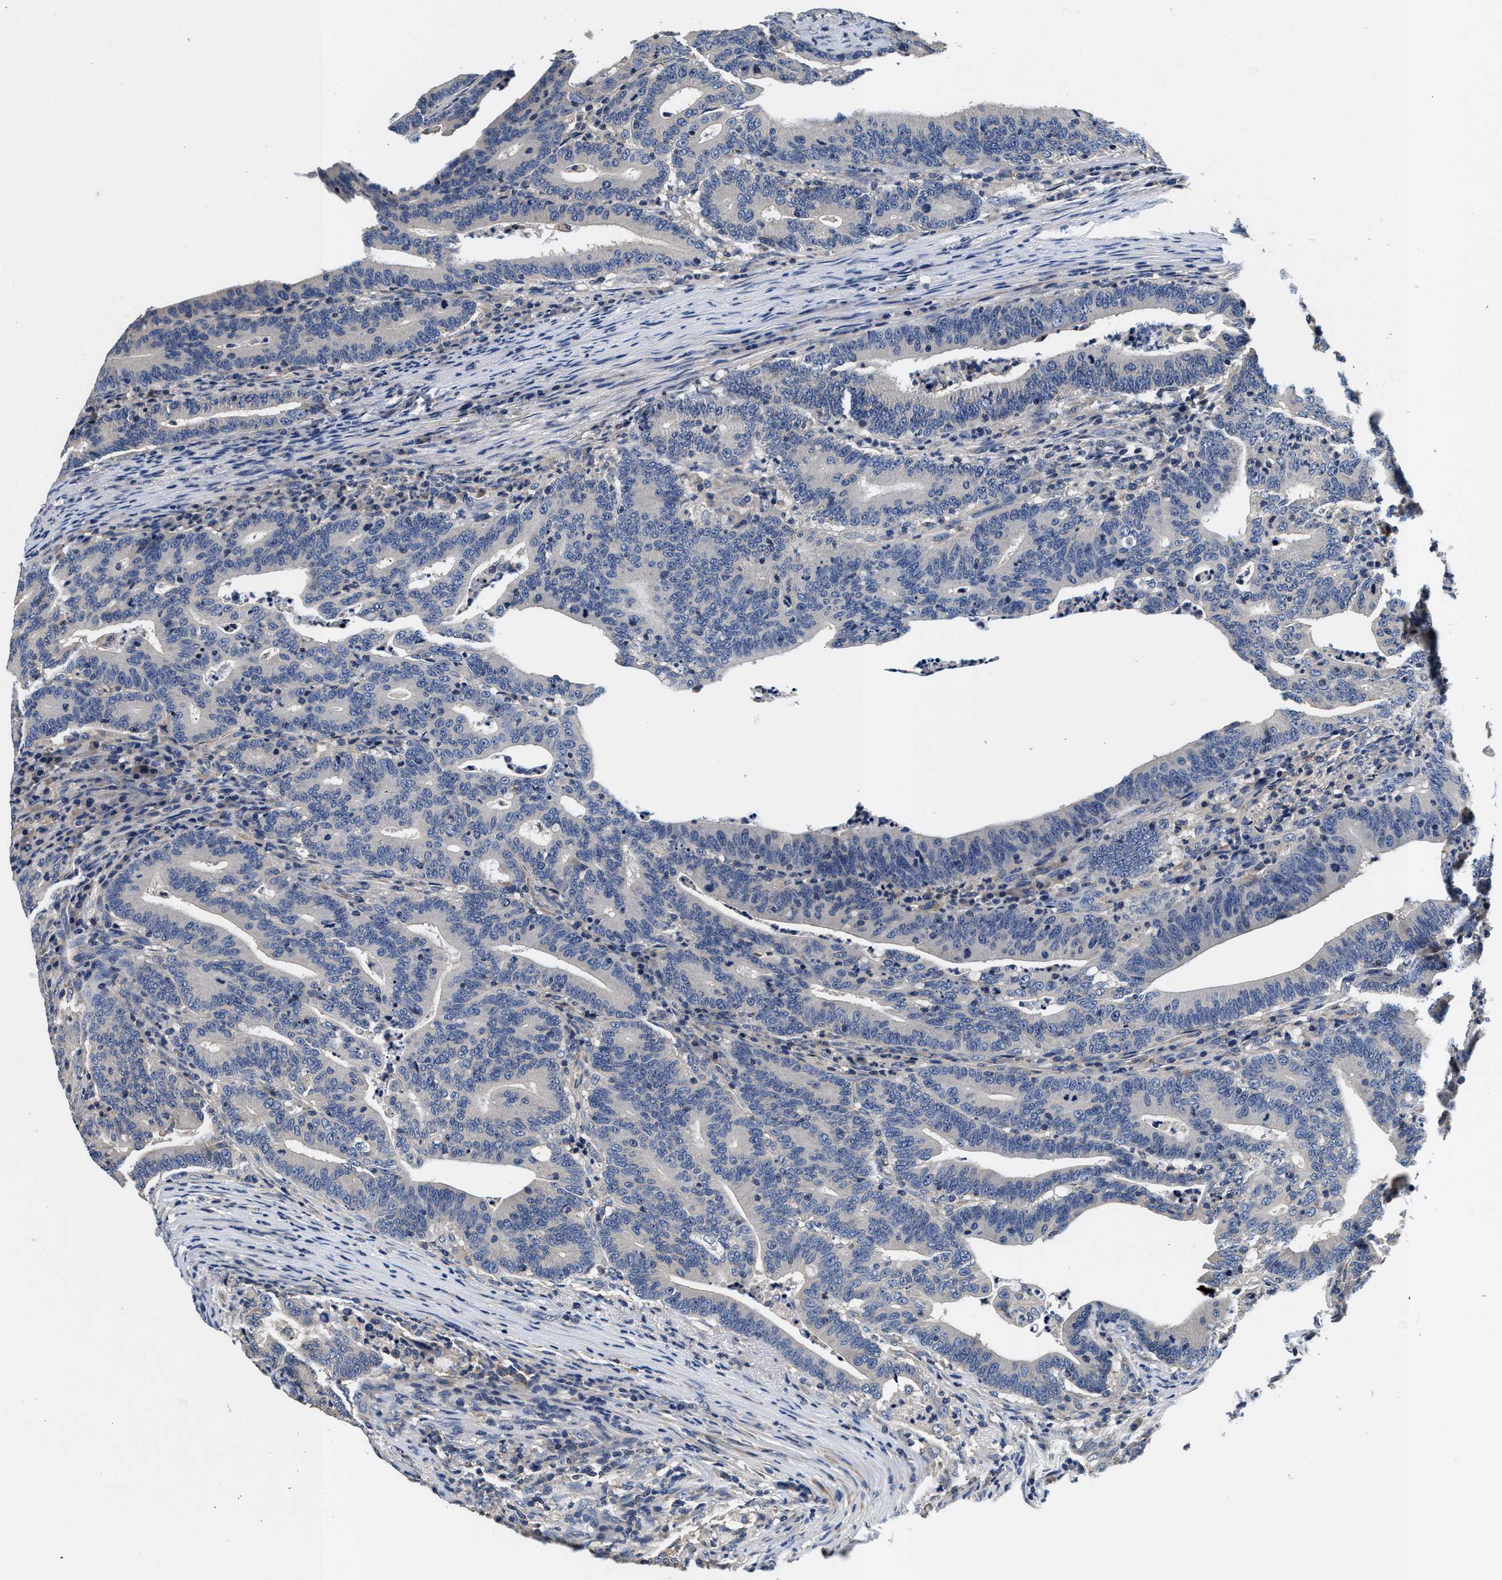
{"staining": {"intensity": "moderate", "quantity": "<25%", "location": "cytoplasmic/membranous"}, "tissue": "colorectal cancer", "cell_type": "Tumor cells", "image_type": "cancer", "snomed": [{"axis": "morphology", "description": "Adenocarcinoma, NOS"}, {"axis": "topography", "description": "Colon"}], "caption": "Protein expression analysis of colorectal cancer displays moderate cytoplasmic/membranous positivity in about <25% of tumor cells.", "gene": "ANKIB1", "patient": {"sex": "female", "age": 66}}